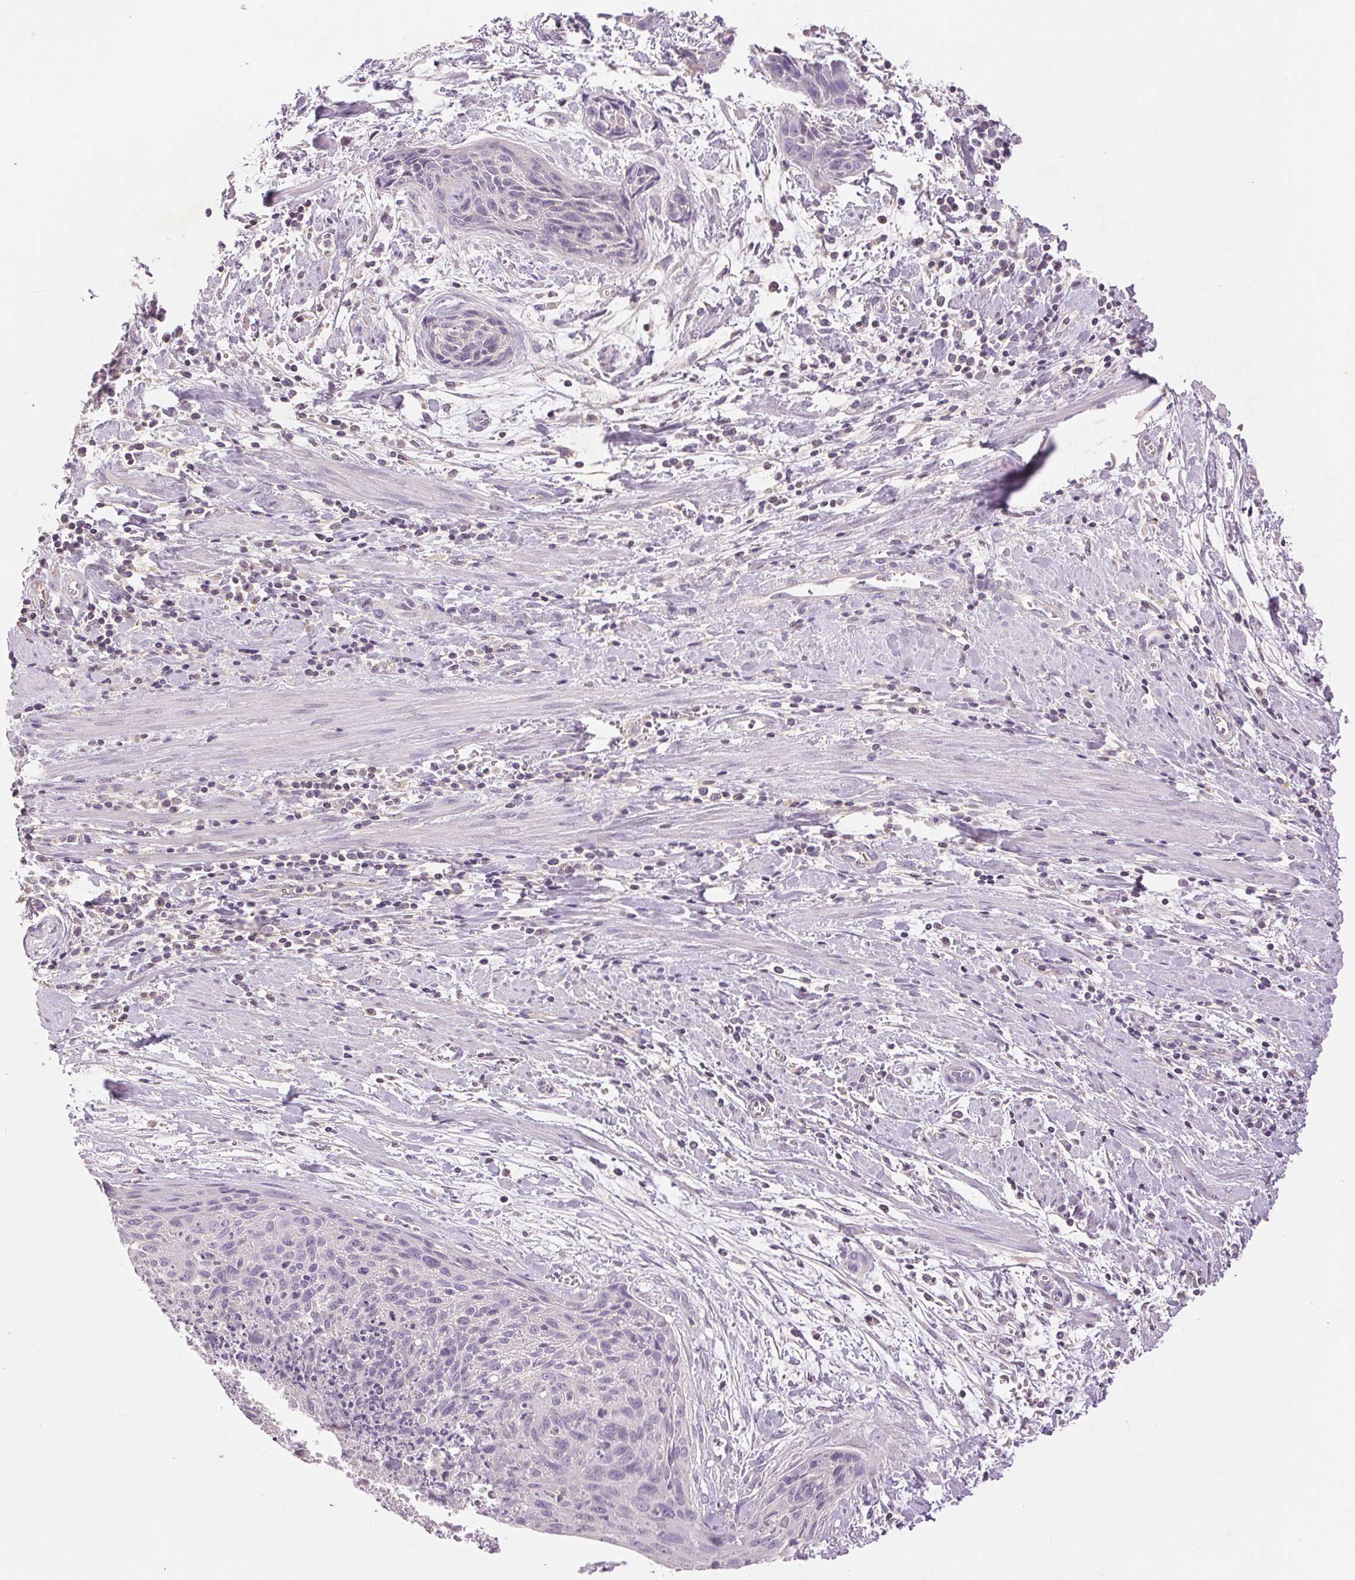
{"staining": {"intensity": "negative", "quantity": "none", "location": "none"}, "tissue": "cervical cancer", "cell_type": "Tumor cells", "image_type": "cancer", "snomed": [{"axis": "morphology", "description": "Squamous cell carcinoma, NOS"}, {"axis": "topography", "description": "Cervix"}], "caption": "IHC of human cervical cancer shows no staining in tumor cells.", "gene": "FXYD4", "patient": {"sex": "female", "age": 55}}